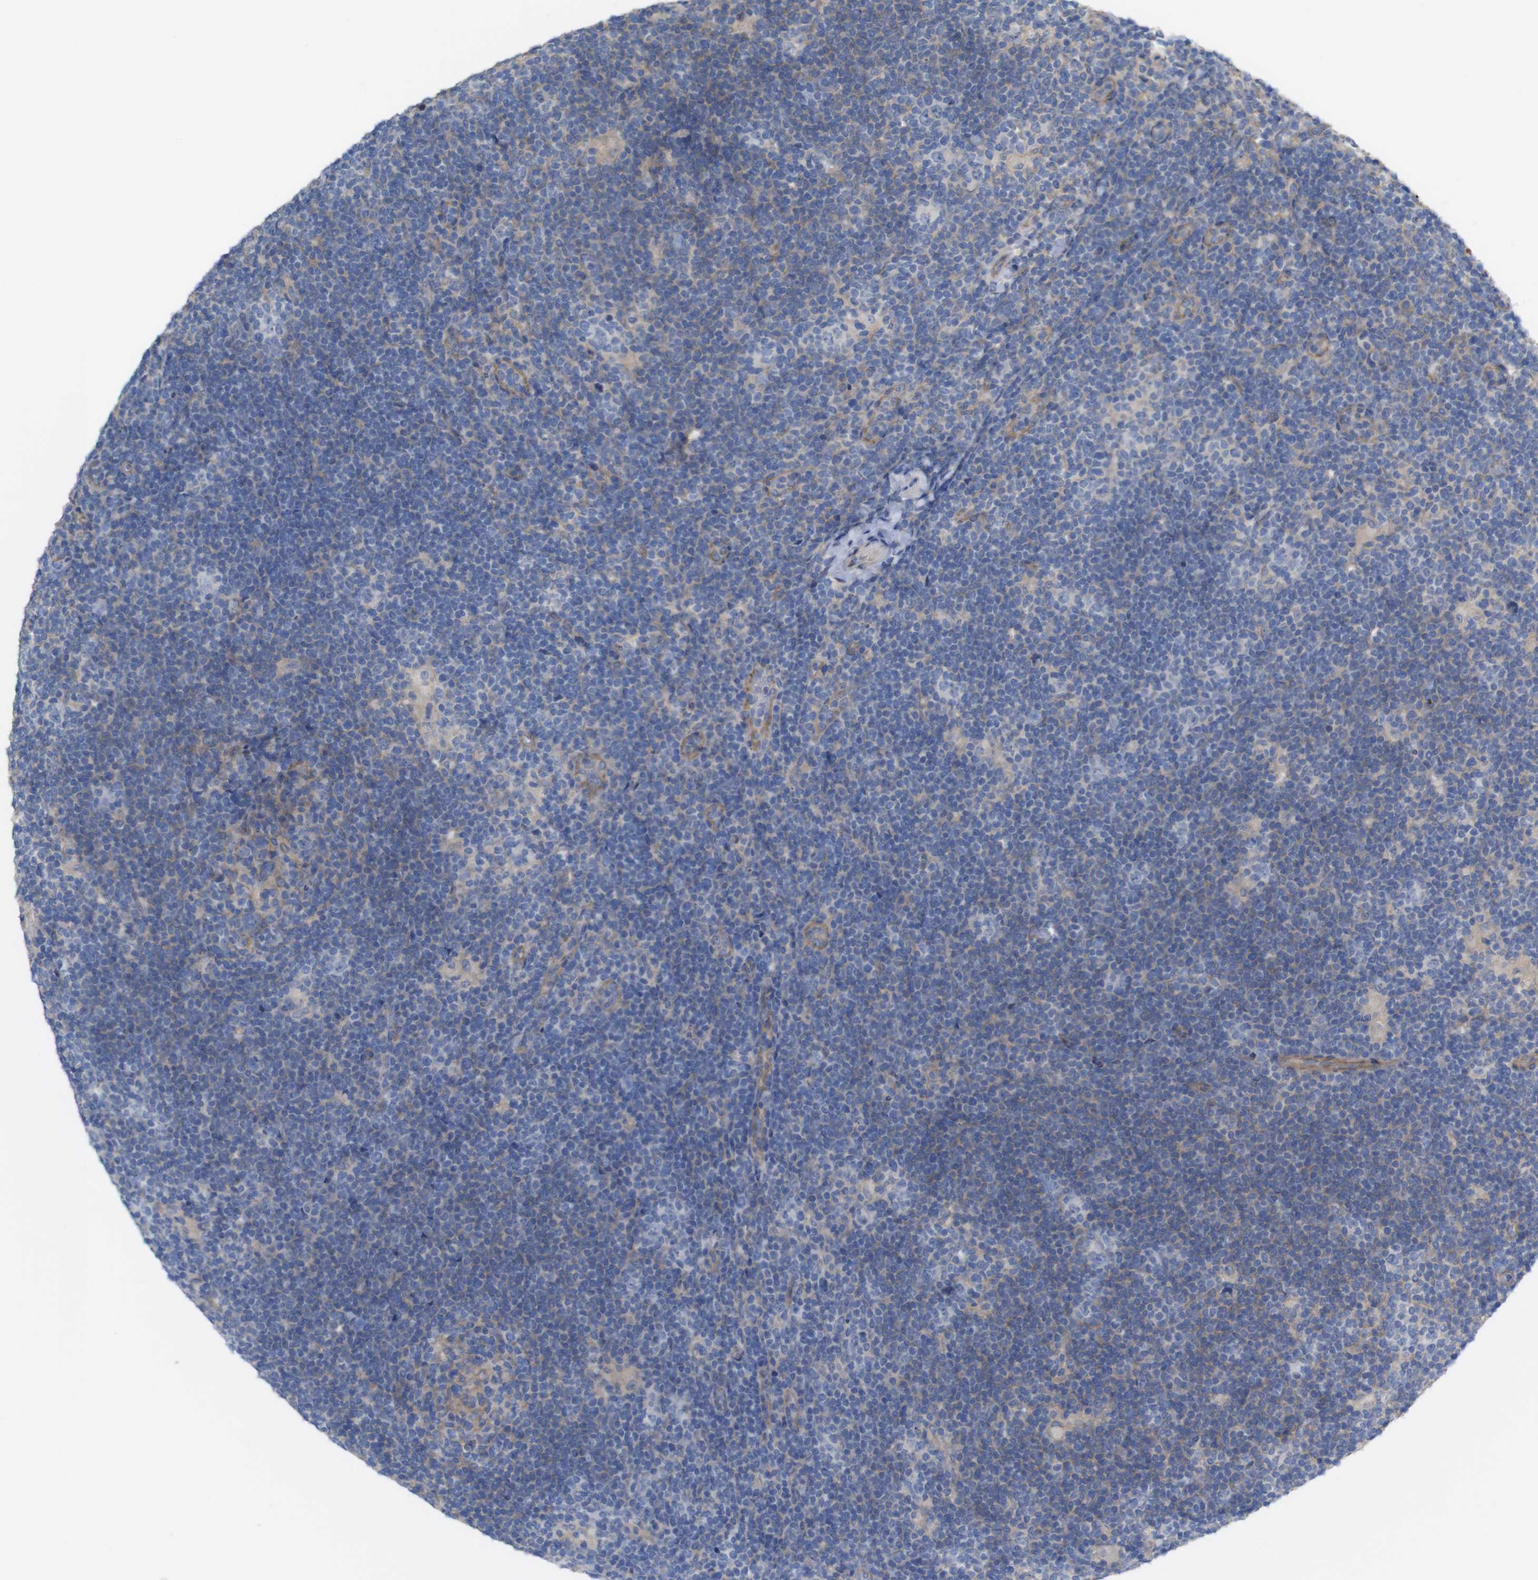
{"staining": {"intensity": "negative", "quantity": "none", "location": "none"}, "tissue": "lymphoma", "cell_type": "Tumor cells", "image_type": "cancer", "snomed": [{"axis": "morphology", "description": "Hodgkin's disease, NOS"}, {"axis": "topography", "description": "Lymph node"}], "caption": "Tumor cells show no significant expression in lymphoma.", "gene": "KIDINS220", "patient": {"sex": "female", "age": 57}}